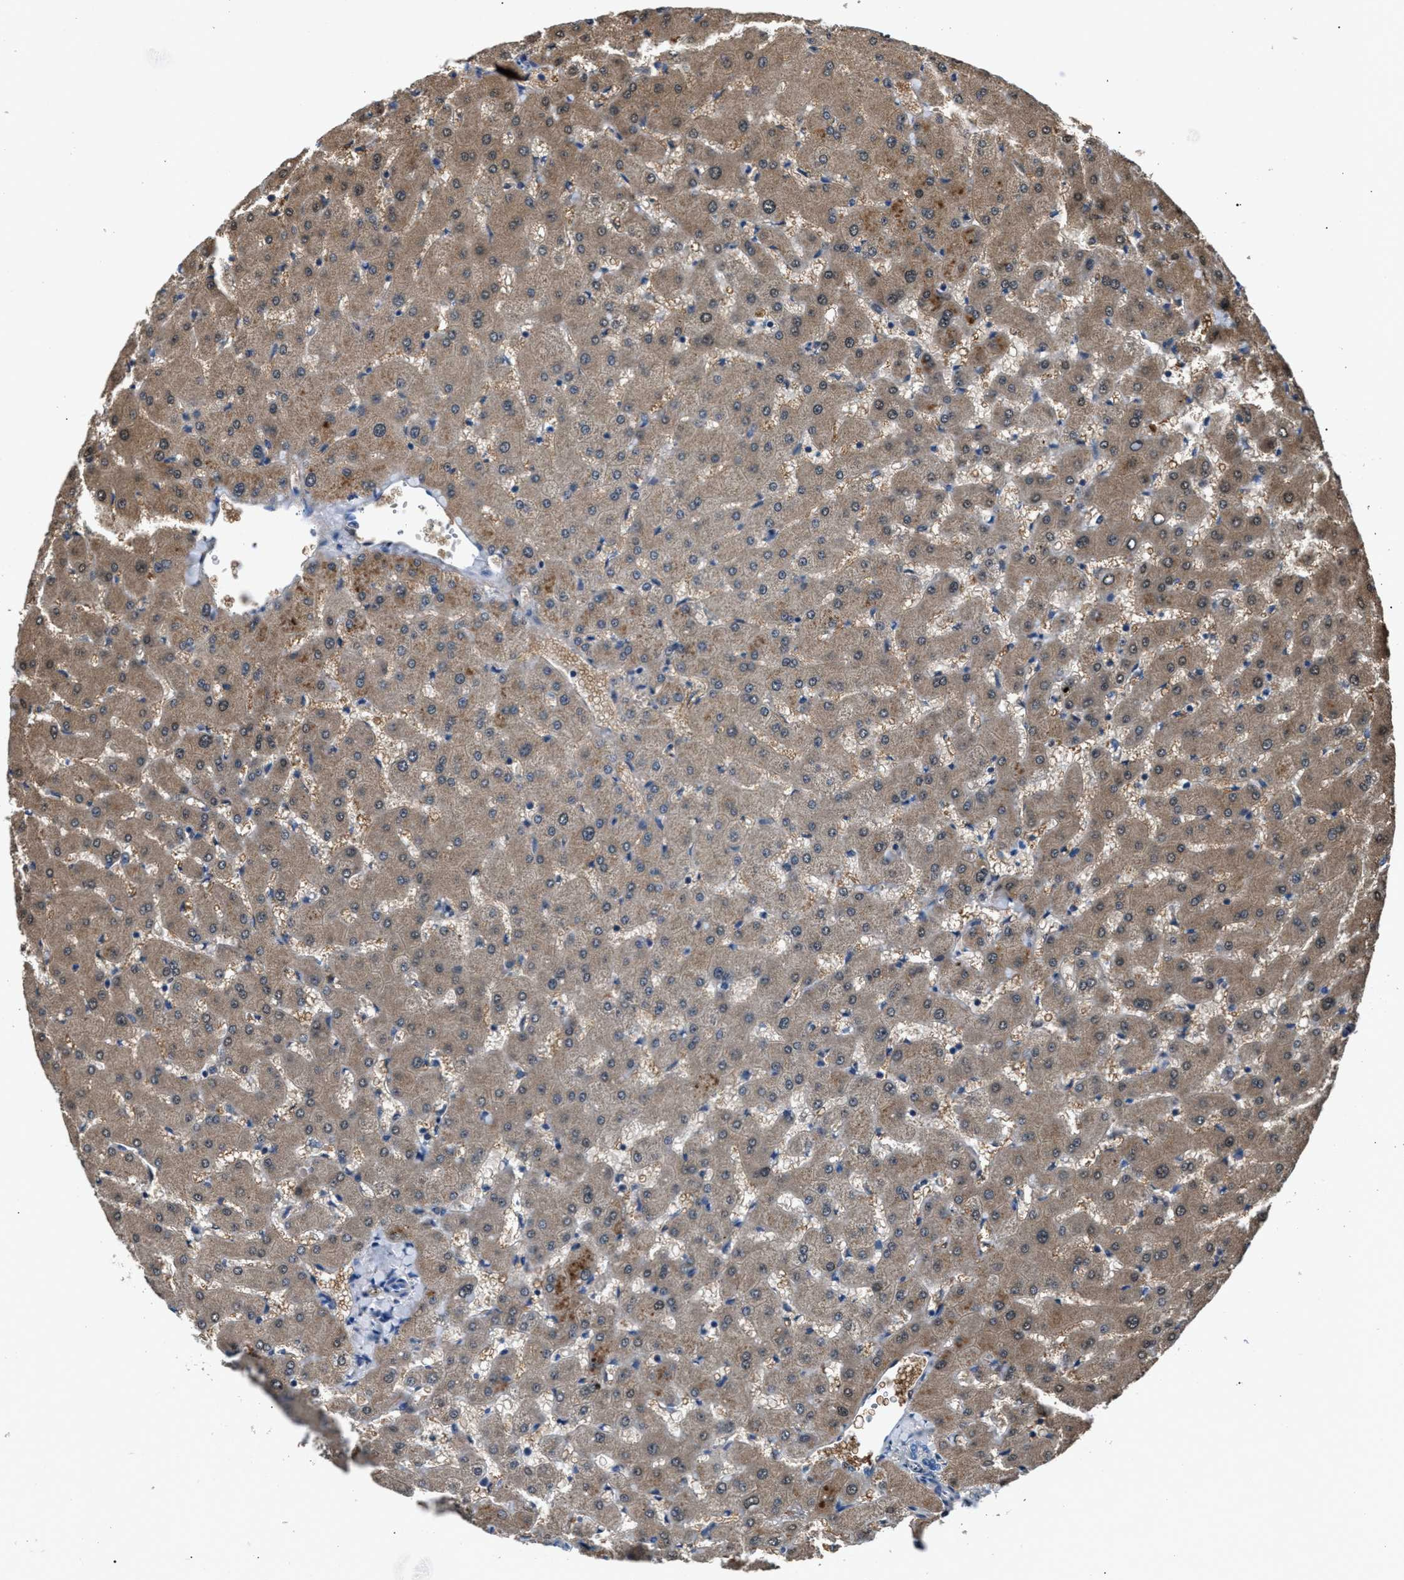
{"staining": {"intensity": "negative", "quantity": "none", "location": "none"}, "tissue": "liver", "cell_type": "Cholangiocytes", "image_type": "normal", "snomed": [{"axis": "morphology", "description": "Normal tissue, NOS"}, {"axis": "topography", "description": "Liver"}], "caption": "The immunohistochemistry (IHC) micrograph has no significant staining in cholangiocytes of liver.", "gene": "CDRT4", "patient": {"sex": "female", "age": 63}}